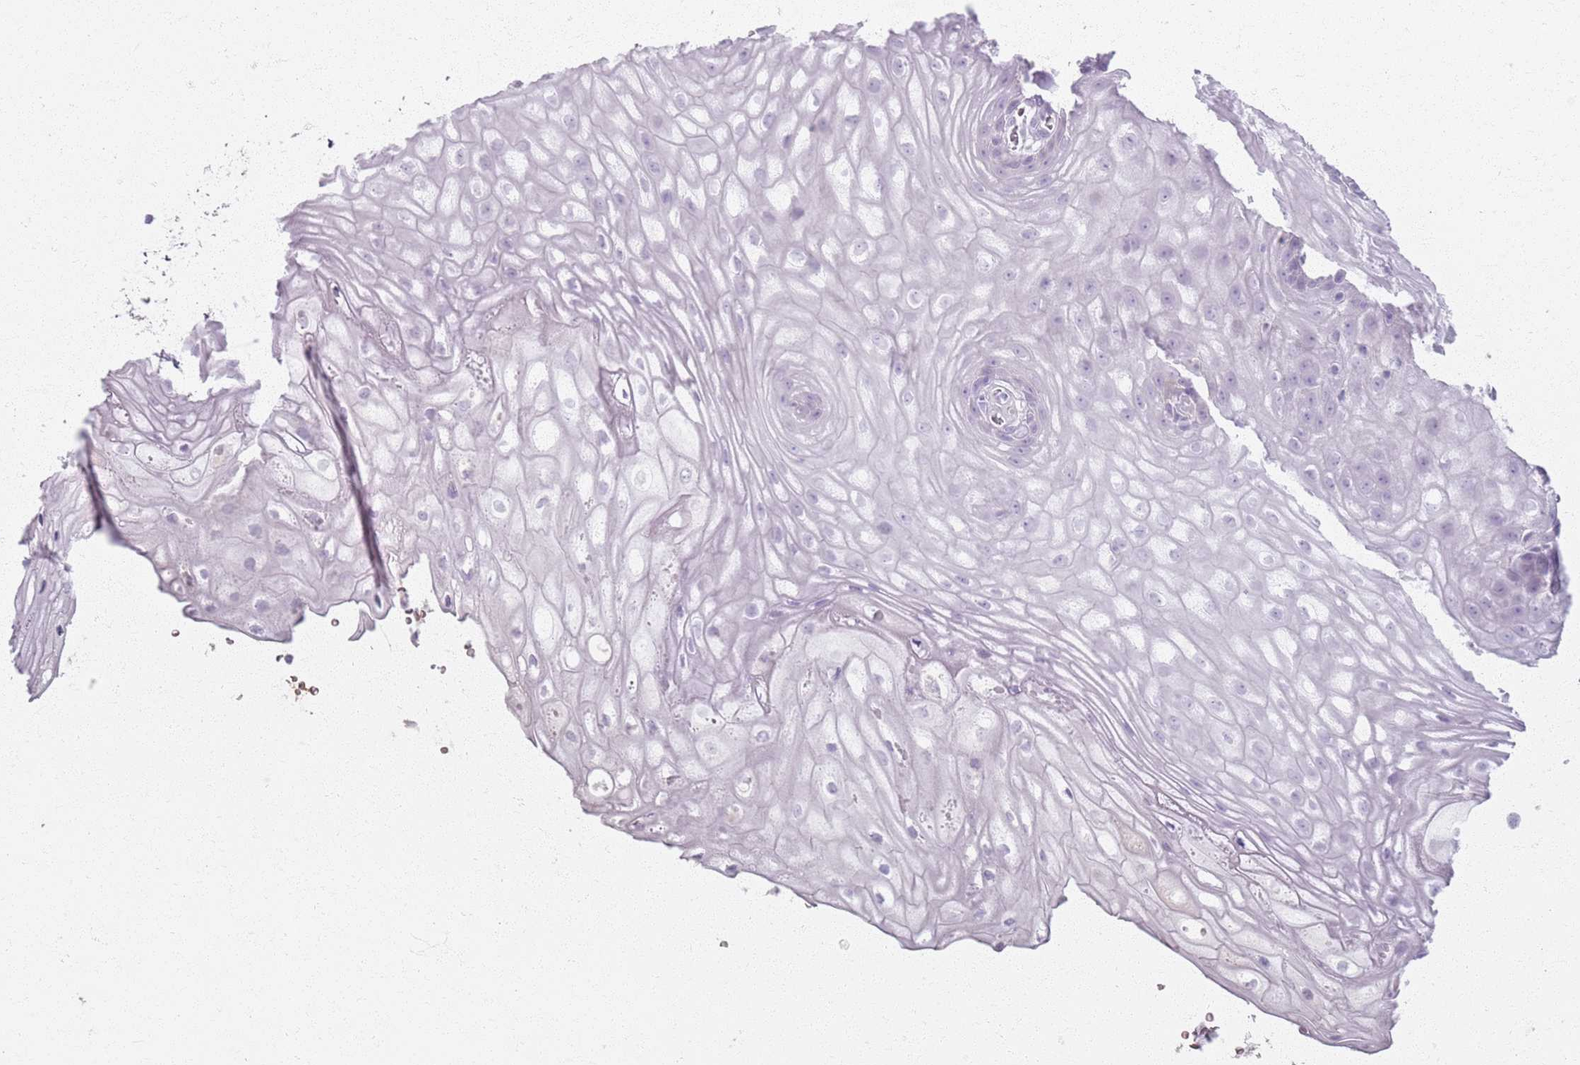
{"staining": {"intensity": "weak", "quantity": "<25%", "location": "cytoplasmic/membranous"}, "tissue": "vagina", "cell_type": "Squamous epithelial cells", "image_type": "normal", "snomed": [{"axis": "morphology", "description": "Normal tissue, NOS"}, {"axis": "topography", "description": "Vagina"}], "caption": "DAB (3,3'-diaminobenzidine) immunohistochemical staining of unremarkable human vagina reveals no significant positivity in squamous epithelial cells. The staining was performed using DAB (3,3'-diaminobenzidine) to visualize the protein expression in brown, while the nuclei were stained in blue with hematoxylin (Magnification: 20x).", "gene": "GDPGP1", "patient": {"sex": "female", "age": 60}}